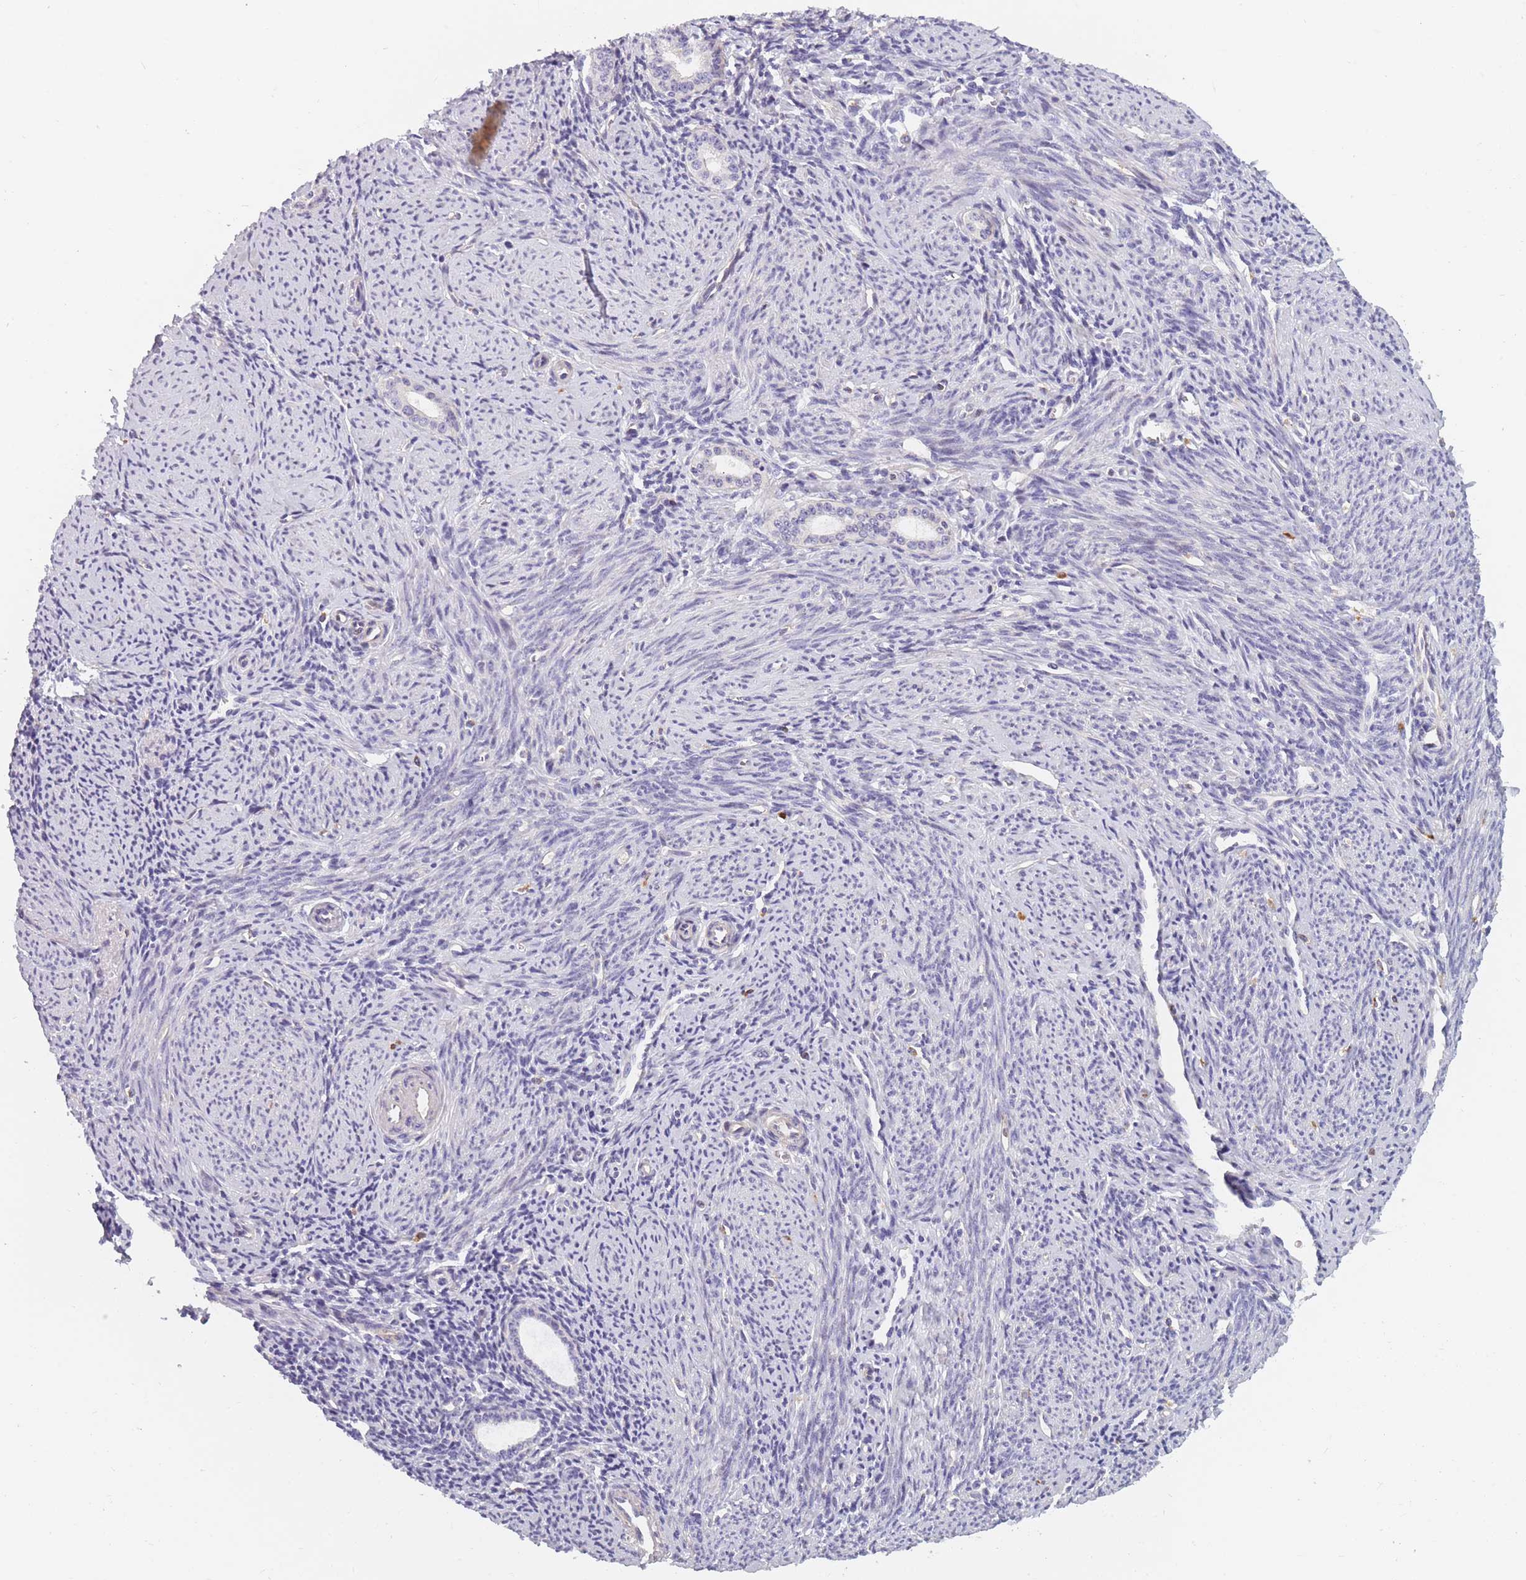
{"staining": {"intensity": "negative", "quantity": "none", "location": "none"}, "tissue": "endometrium", "cell_type": "Cells in endometrial stroma", "image_type": "normal", "snomed": [{"axis": "morphology", "description": "Normal tissue, NOS"}, {"axis": "topography", "description": "Endometrium"}], "caption": "This is a photomicrograph of IHC staining of benign endometrium, which shows no expression in cells in endometrial stroma.", "gene": "FAM83F", "patient": {"sex": "female", "age": 63}}